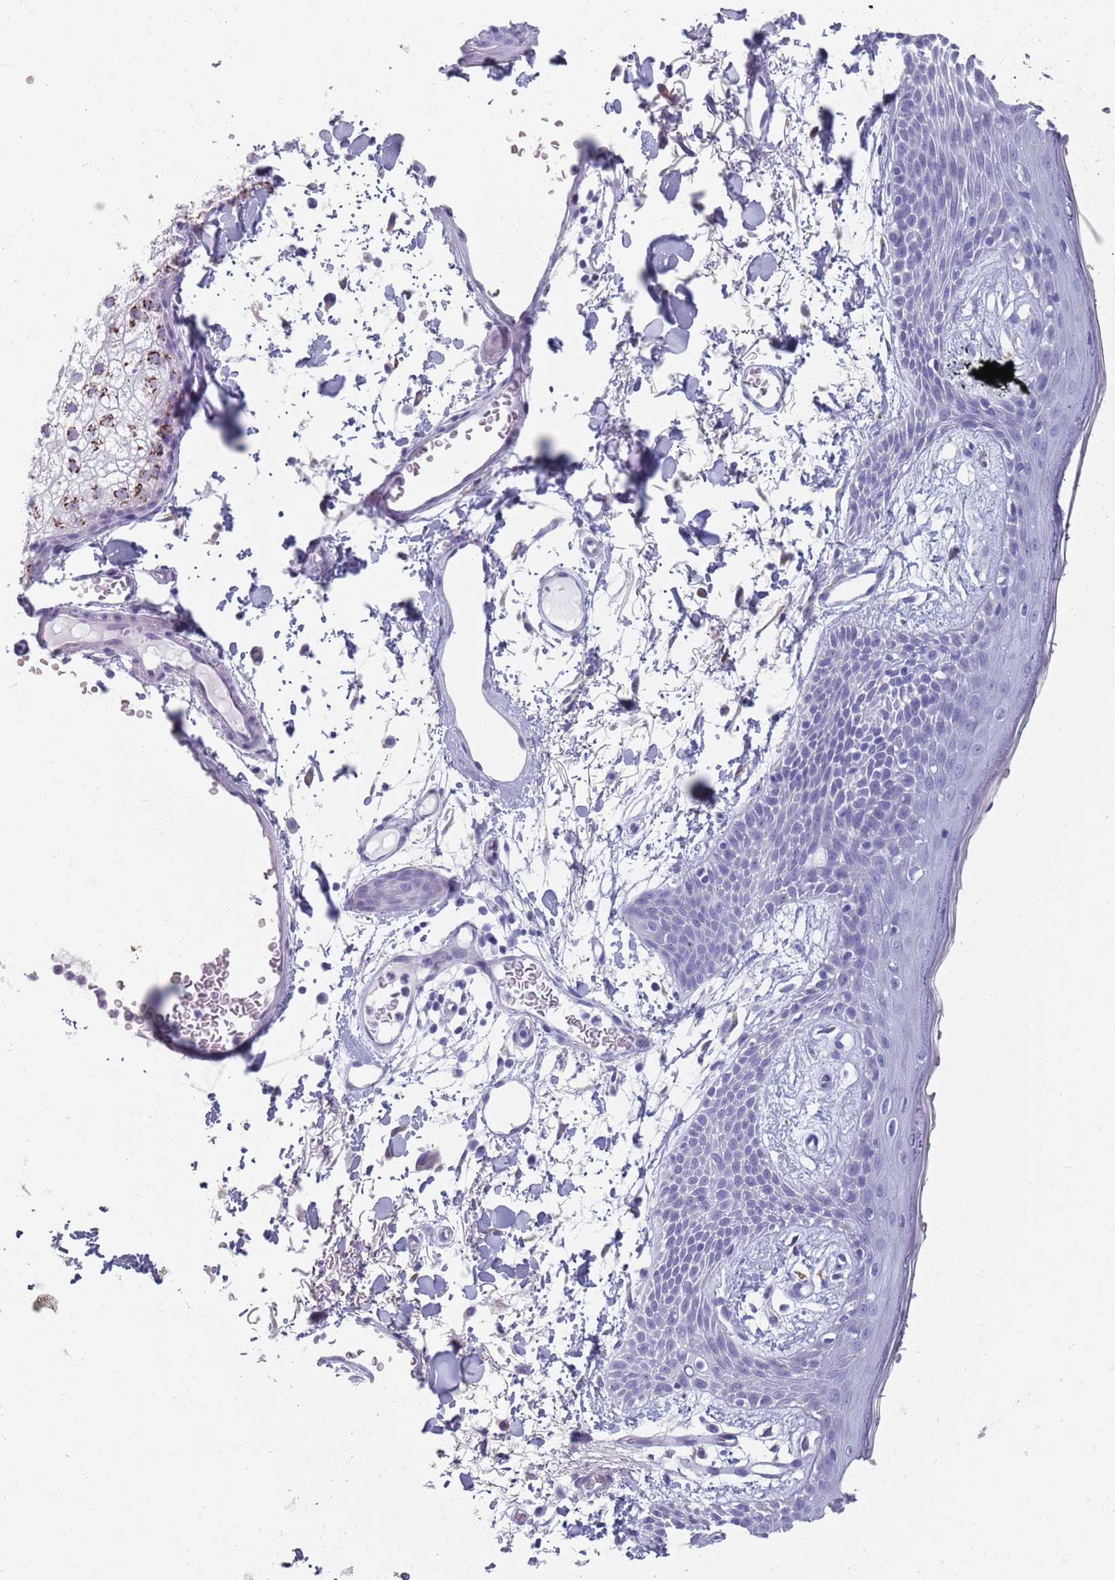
{"staining": {"intensity": "negative", "quantity": "none", "location": "none"}, "tissue": "skin", "cell_type": "Fibroblasts", "image_type": "normal", "snomed": [{"axis": "morphology", "description": "Normal tissue, NOS"}, {"axis": "topography", "description": "Skin"}], "caption": "Human skin stained for a protein using immunohistochemistry reveals no expression in fibroblasts.", "gene": "PLOD1", "patient": {"sex": "male", "age": 79}}